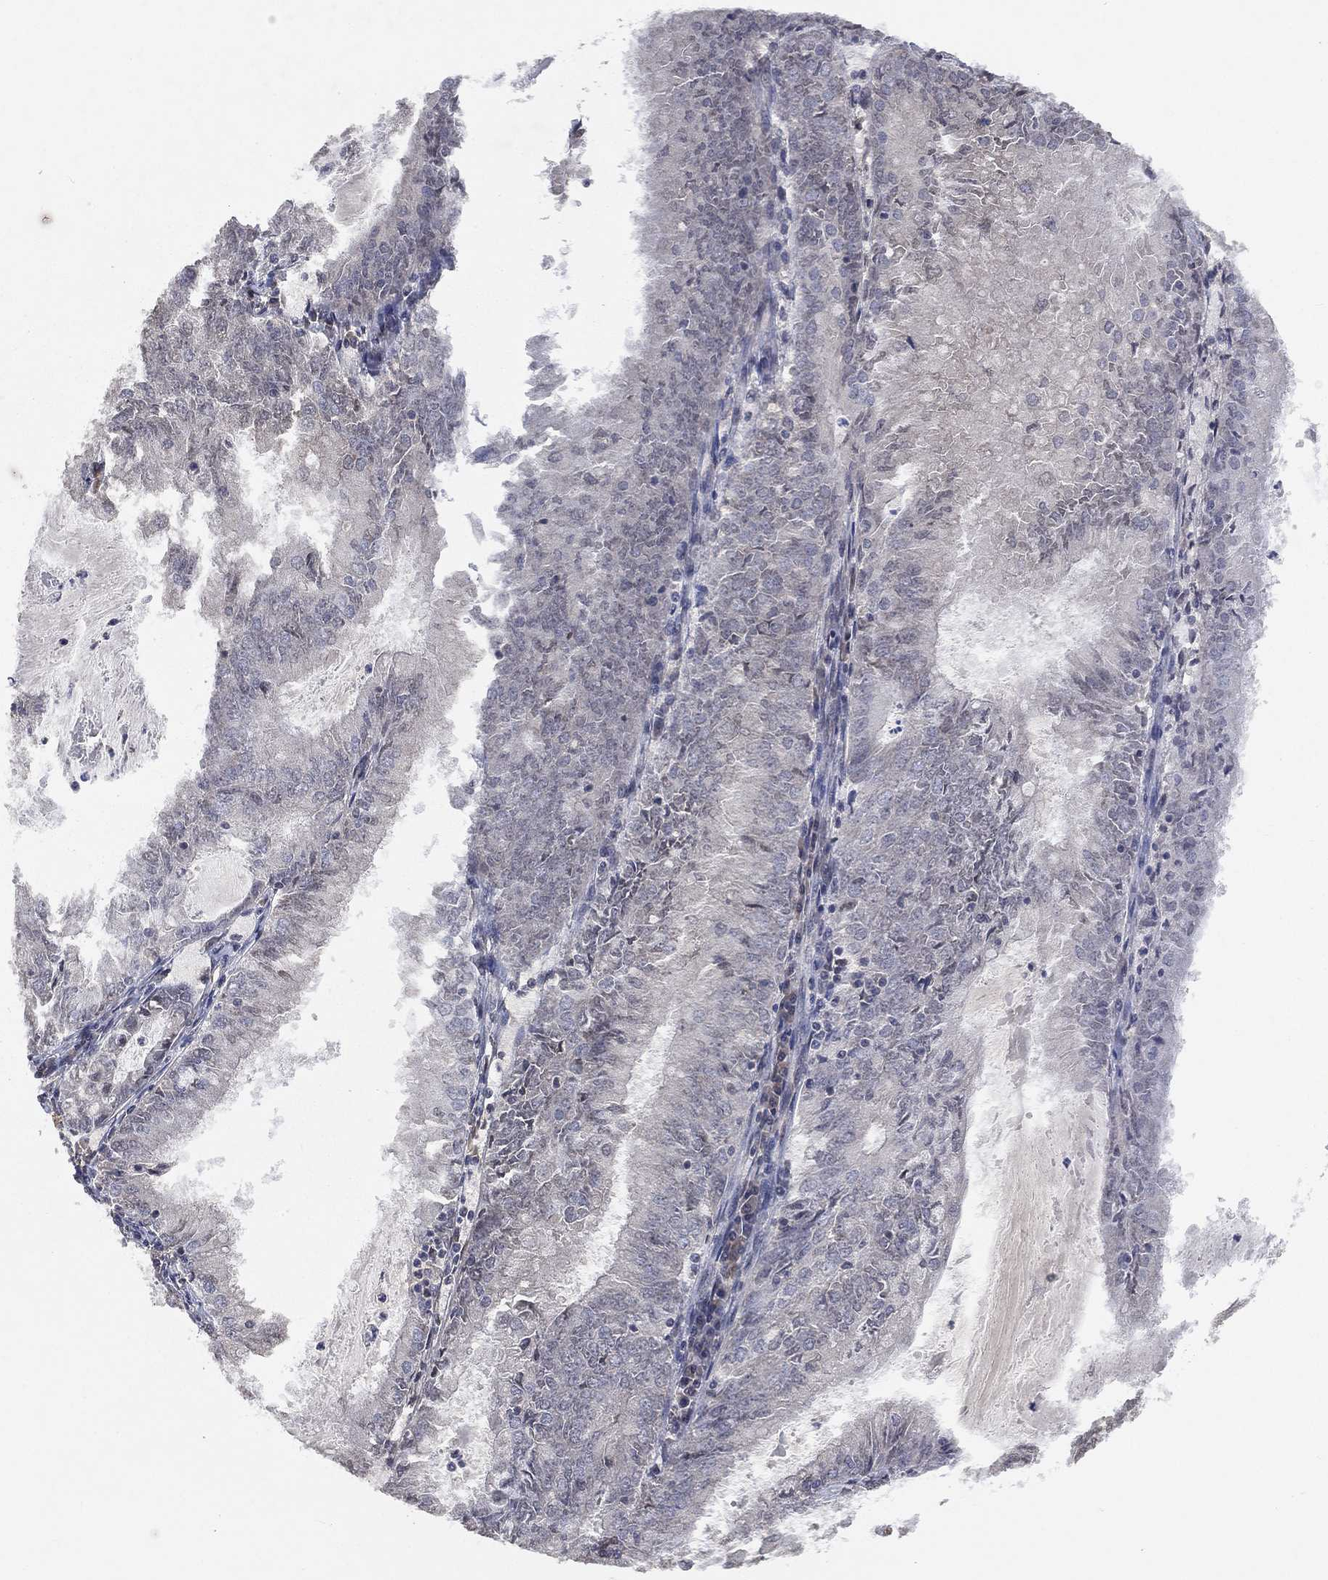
{"staining": {"intensity": "negative", "quantity": "none", "location": "none"}, "tissue": "endometrial cancer", "cell_type": "Tumor cells", "image_type": "cancer", "snomed": [{"axis": "morphology", "description": "Adenocarcinoma, NOS"}, {"axis": "topography", "description": "Endometrium"}], "caption": "High power microscopy photomicrograph of an immunohistochemistry (IHC) photomicrograph of endometrial cancer (adenocarcinoma), revealing no significant expression in tumor cells. (Stains: DAB immunohistochemistry with hematoxylin counter stain, Microscopy: brightfield microscopy at high magnification).", "gene": "UBA5", "patient": {"sex": "female", "age": 57}}